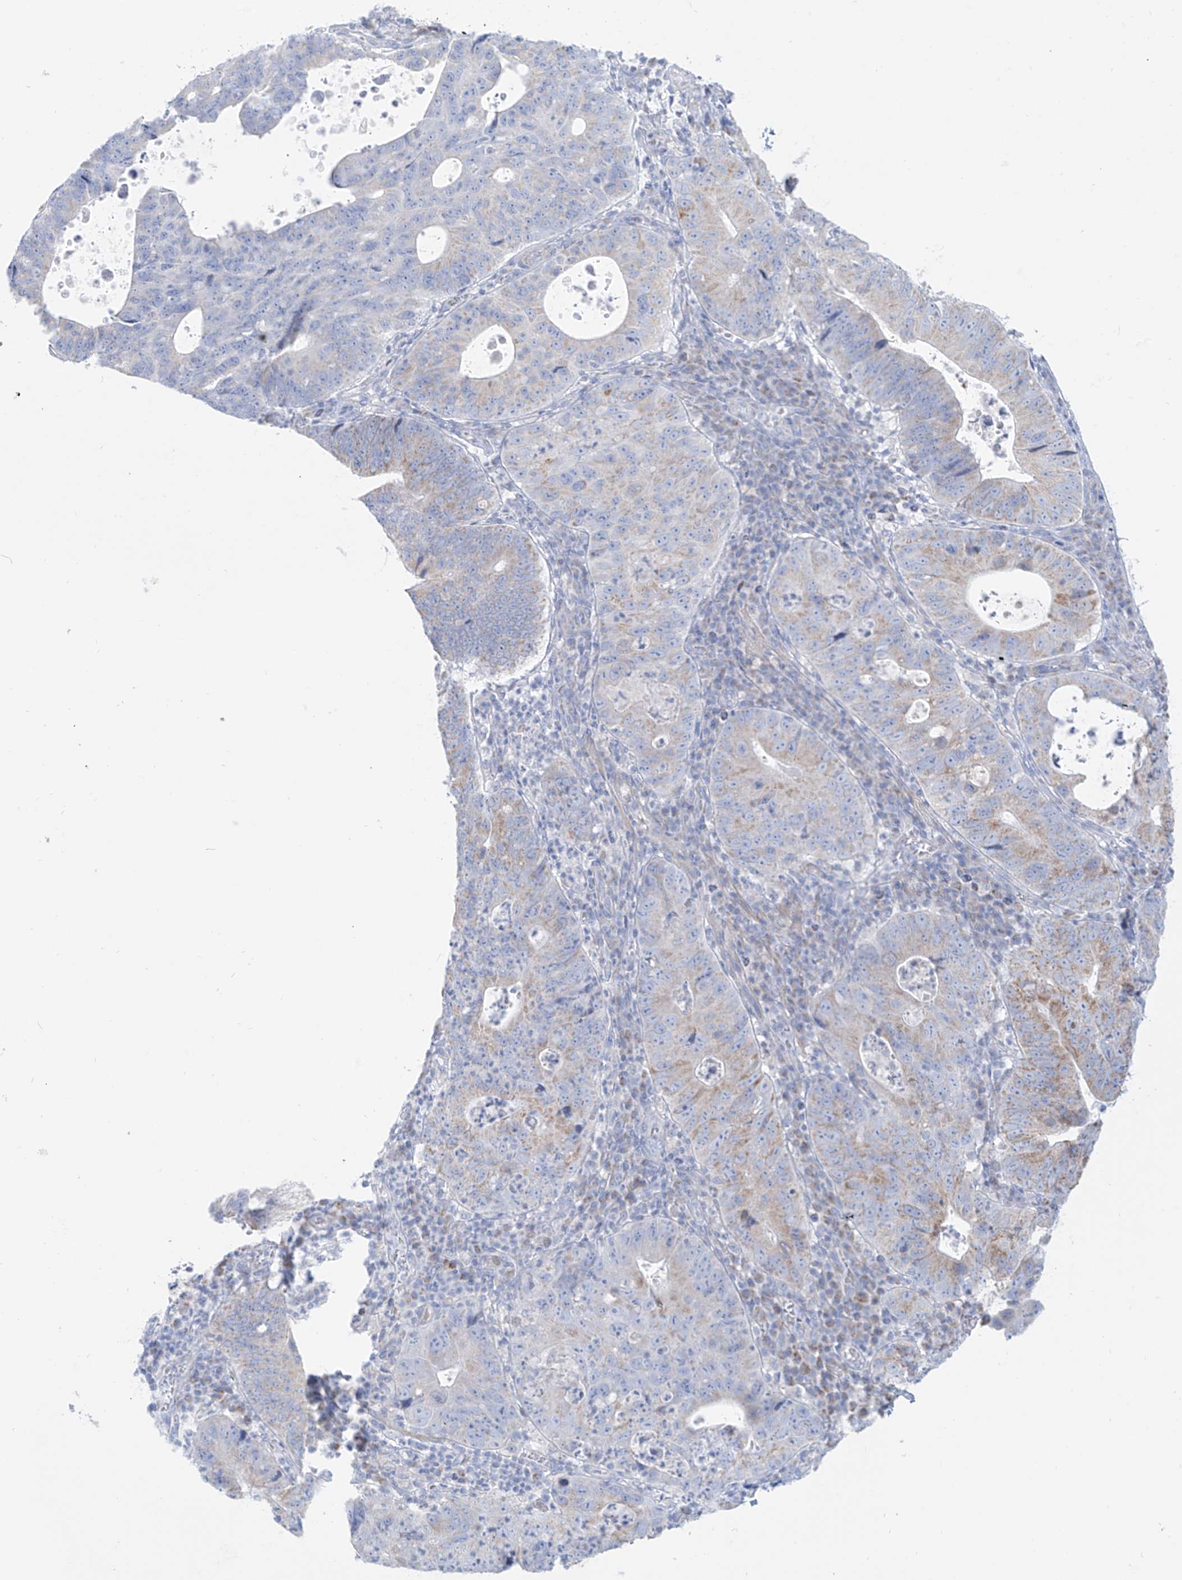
{"staining": {"intensity": "negative", "quantity": "none", "location": "none"}, "tissue": "stomach cancer", "cell_type": "Tumor cells", "image_type": "cancer", "snomed": [{"axis": "morphology", "description": "Adenocarcinoma, NOS"}, {"axis": "topography", "description": "Stomach"}], "caption": "Stomach cancer (adenocarcinoma) was stained to show a protein in brown. There is no significant expression in tumor cells.", "gene": "SLC26A3", "patient": {"sex": "male", "age": 59}}